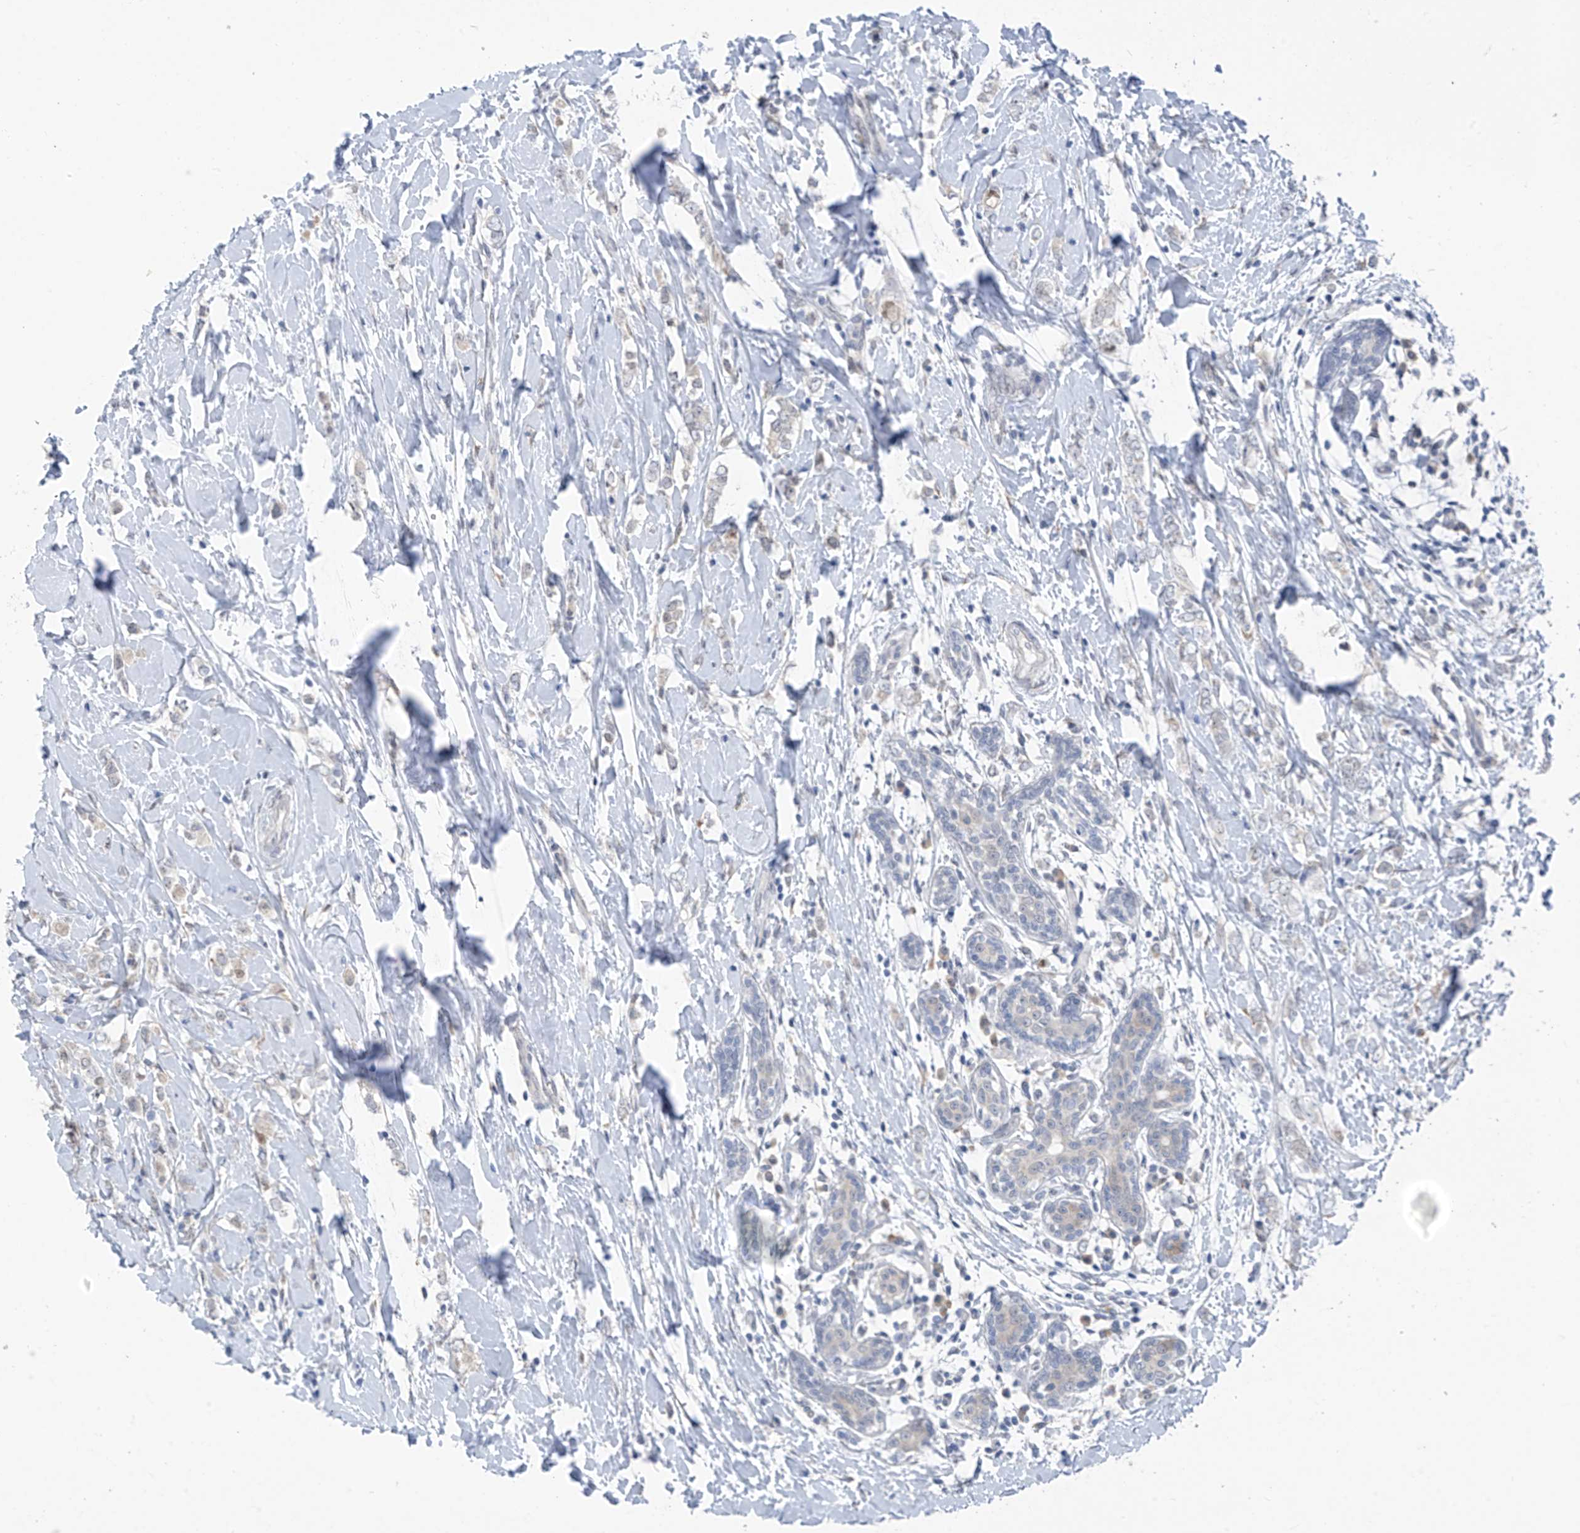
{"staining": {"intensity": "negative", "quantity": "none", "location": "none"}, "tissue": "breast cancer", "cell_type": "Tumor cells", "image_type": "cancer", "snomed": [{"axis": "morphology", "description": "Normal tissue, NOS"}, {"axis": "morphology", "description": "Lobular carcinoma"}, {"axis": "topography", "description": "Breast"}], "caption": "Tumor cells show no significant expression in breast cancer.", "gene": "CYP4V2", "patient": {"sex": "female", "age": 47}}